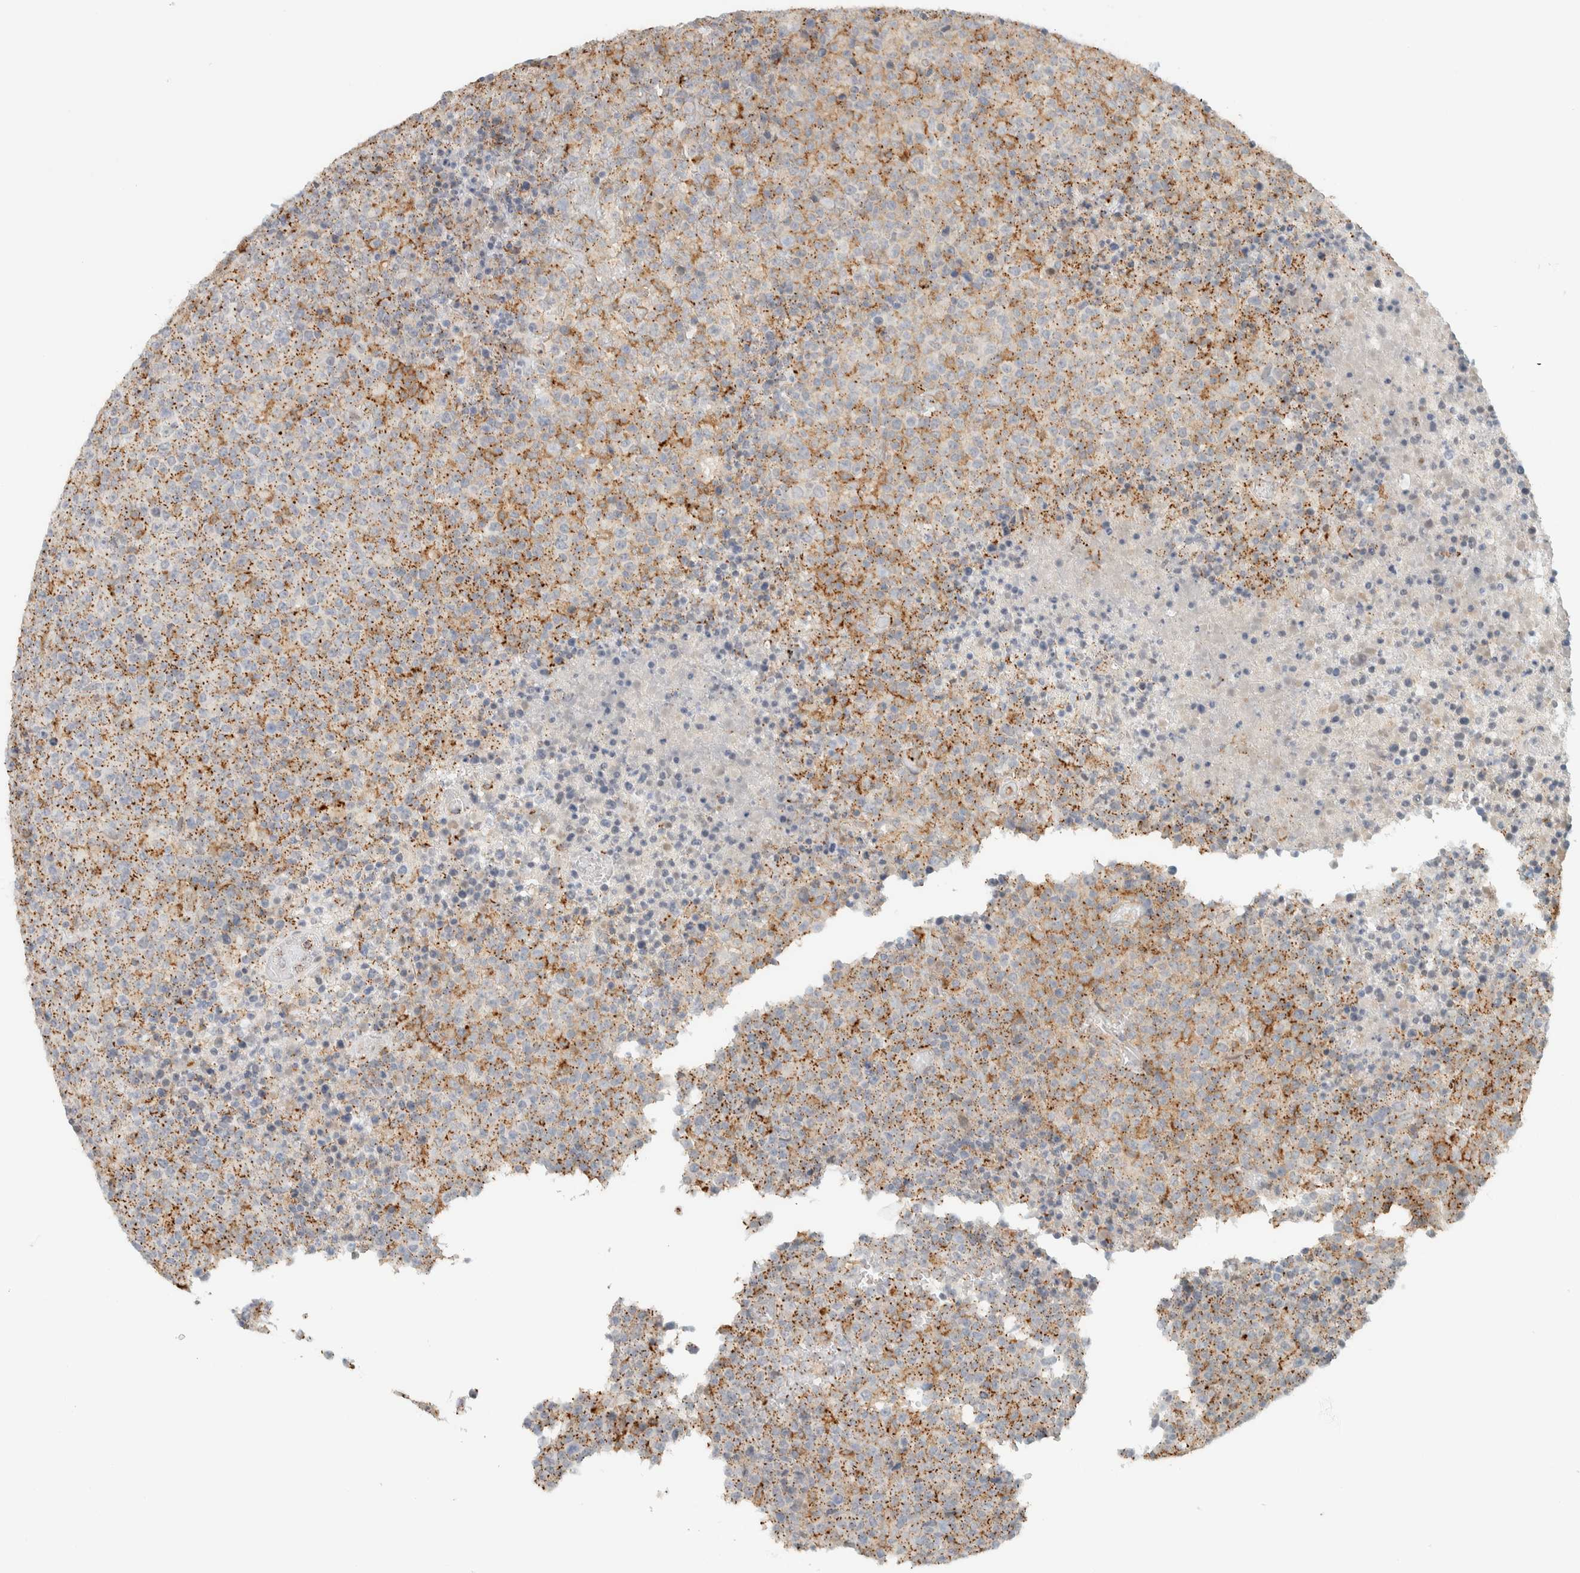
{"staining": {"intensity": "moderate", "quantity": "<25%", "location": "cytoplasmic/membranous"}, "tissue": "lymphoma", "cell_type": "Tumor cells", "image_type": "cancer", "snomed": [{"axis": "morphology", "description": "Malignant lymphoma, non-Hodgkin's type, High grade"}, {"axis": "topography", "description": "Lymph node"}], "caption": "Protein staining of lymphoma tissue demonstrates moderate cytoplasmic/membranous staining in approximately <25% of tumor cells.", "gene": "CDH17", "patient": {"sex": "male", "age": 13}}